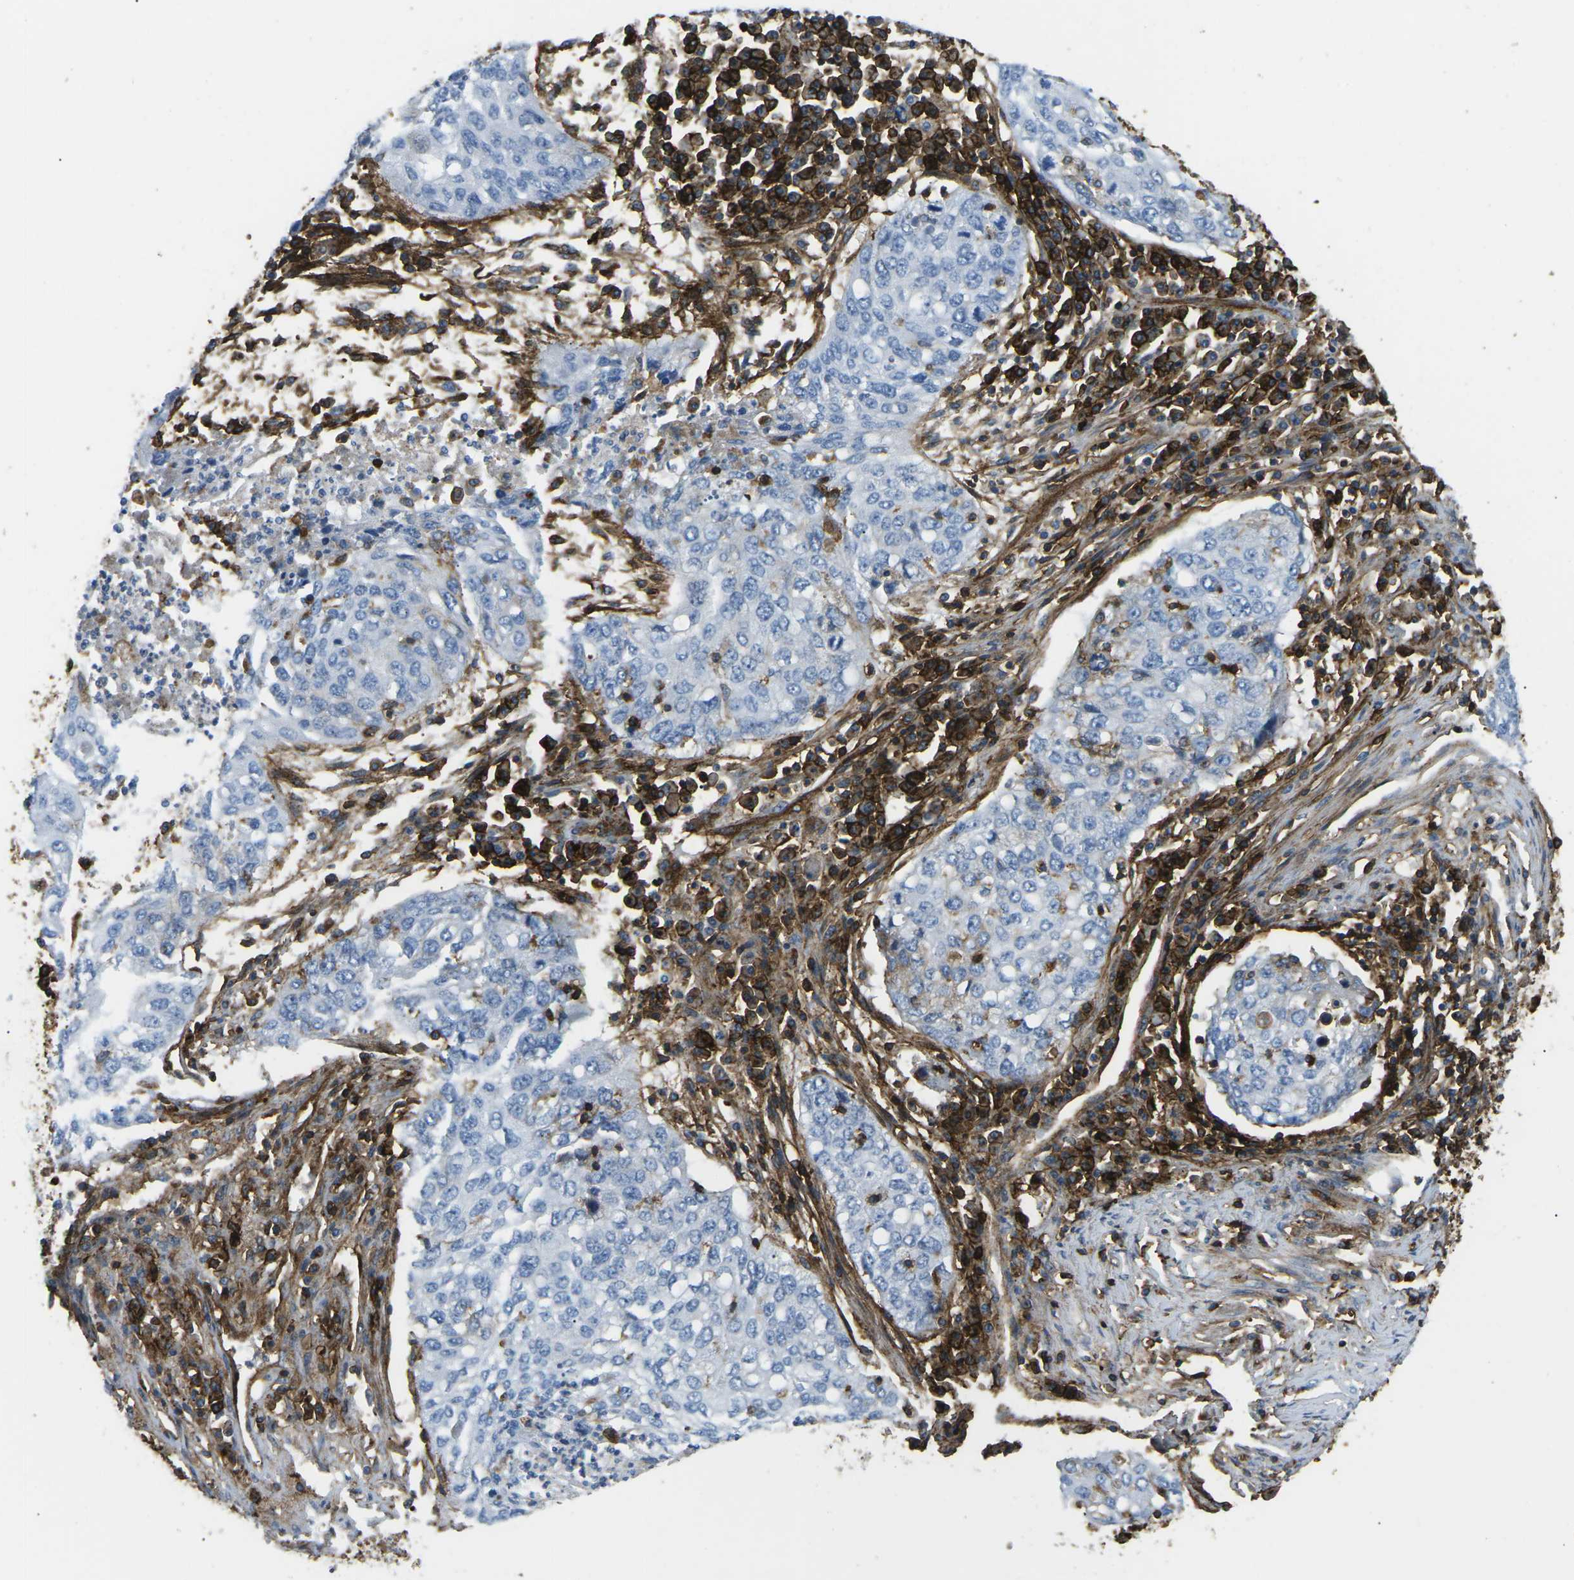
{"staining": {"intensity": "negative", "quantity": "none", "location": "none"}, "tissue": "lung cancer", "cell_type": "Tumor cells", "image_type": "cancer", "snomed": [{"axis": "morphology", "description": "Squamous cell carcinoma, NOS"}, {"axis": "topography", "description": "Lung"}], "caption": "High magnification brightfield microscopy of lung squamous cell carcinoma stained with DAB (brown) and counterstained with hematoxylin (blue): tumor cells show no significant expression.", "gene": "HLA-B", "patient": {"sex": "female", "age": 63}}